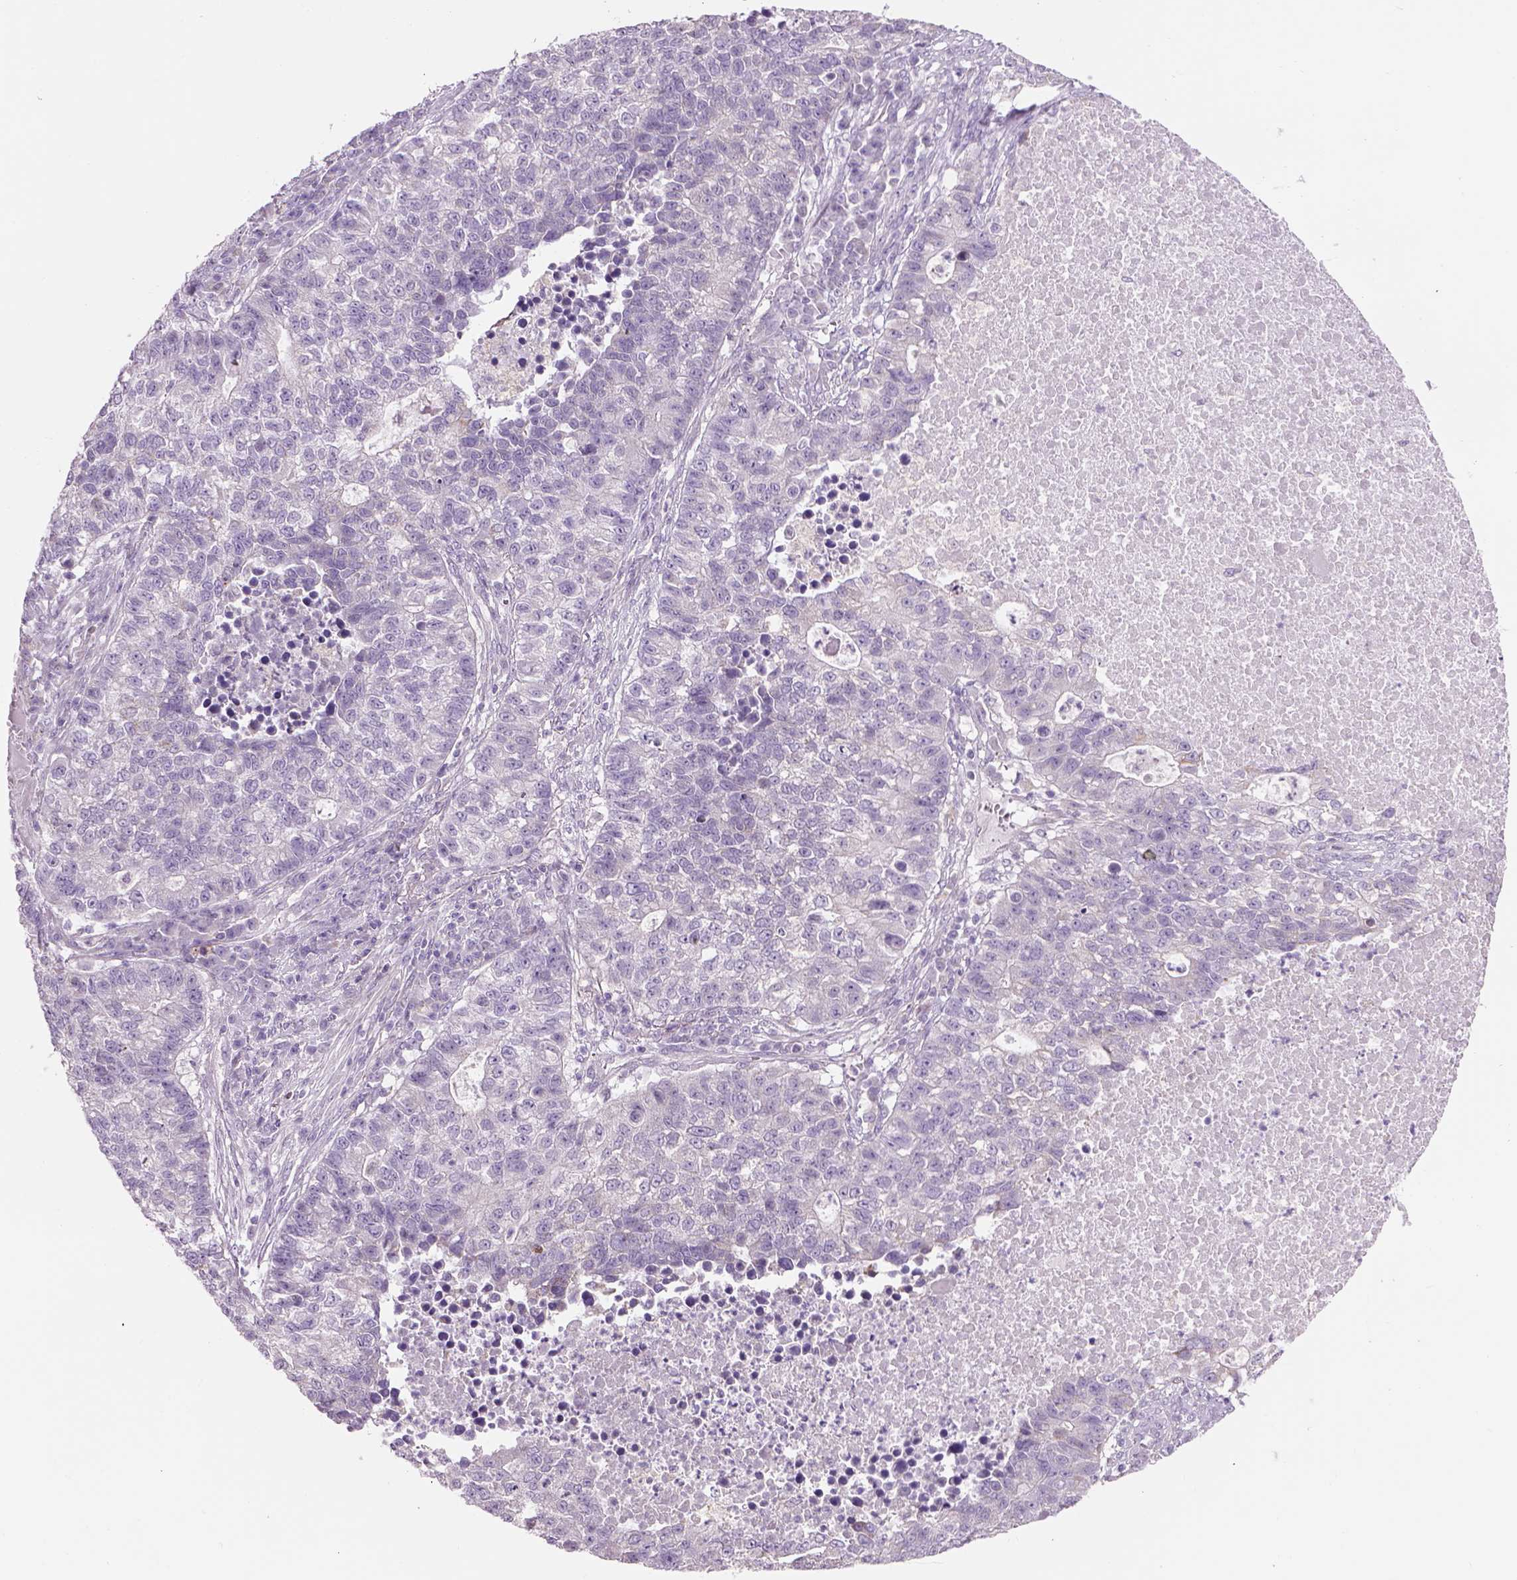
{"staining": {"intensity": "negative", "quantity": "none", "location": "none"}, "tissue": "lung cancer", "cell_type": "Tumor cells", "image_type": "cancer", "snomed": [{"axis": "morphology", "description": "Adenocarcinoma, NOS"}, {"axis": "topography", "description": "Lung"}], "caption": "An image of lung adenocarcinoma stained for a protein demonstrates no brown staining in tumor cells.", "gene": "IFT52", "patient": {"sex": "male", "age": 57}}